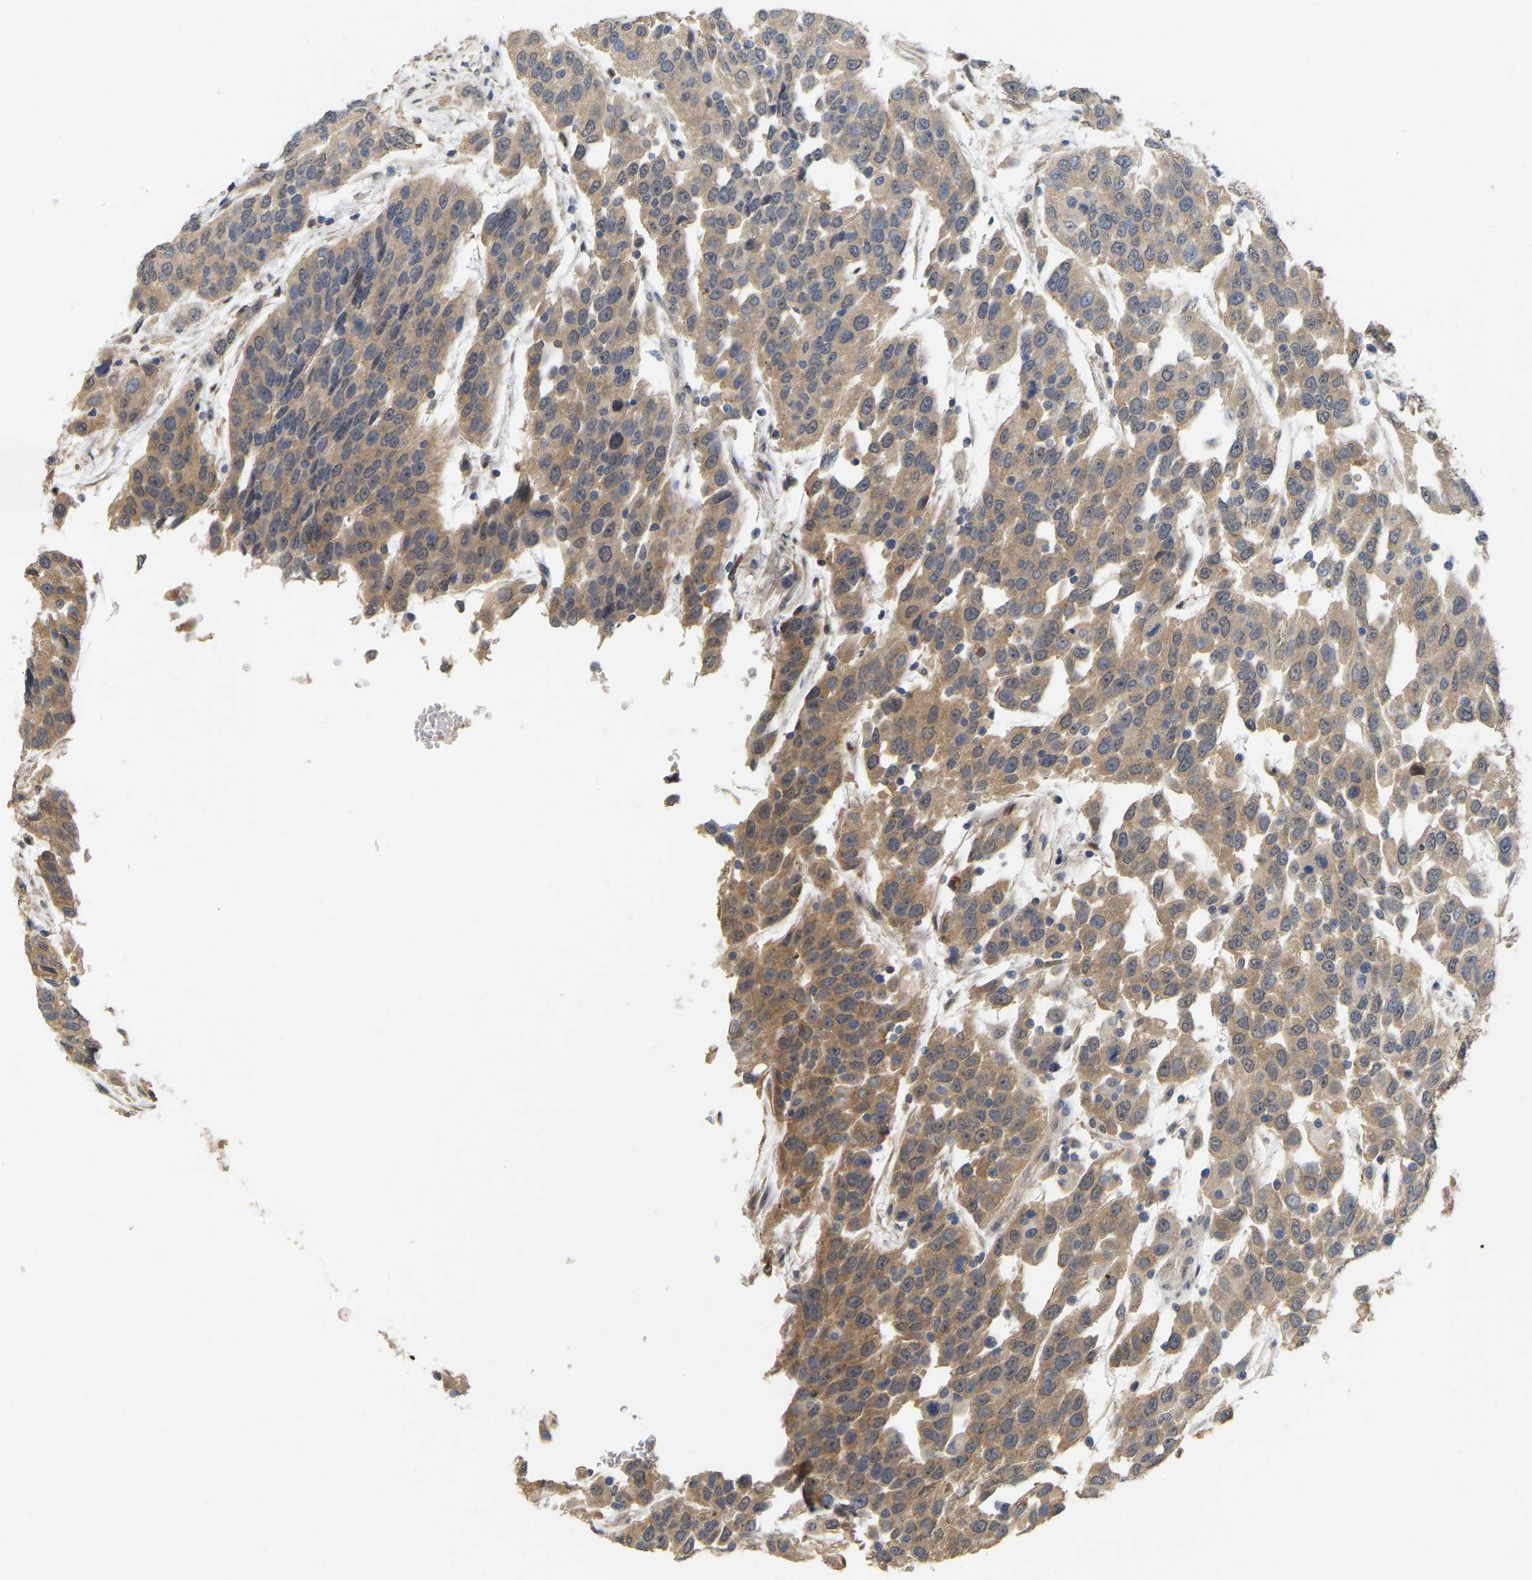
{"staining": {"intensity": "moderate", "quantity": ">75%", "location": "cytoplasmic/membranous"}, "tissue": "urothelial cancer", "cell_type": "Tumor cells", "image_type": "cancer", "snomed": [{"axis": "morphology", "description": "Urothelial carcinoma, High grade"}, {"axis": "topography", "description": "Urinary bladder"}], "caption": "Immunohistochemistry micrograph of high-grade urothelial carcinoma stained for a protein (brown), which exhibits medium levels of moderate cytoplasmic/membranous expression in about >75% of tumor cells.", "gene": "RUVBL1", "patient": {"sex": "female", "age": 80}}